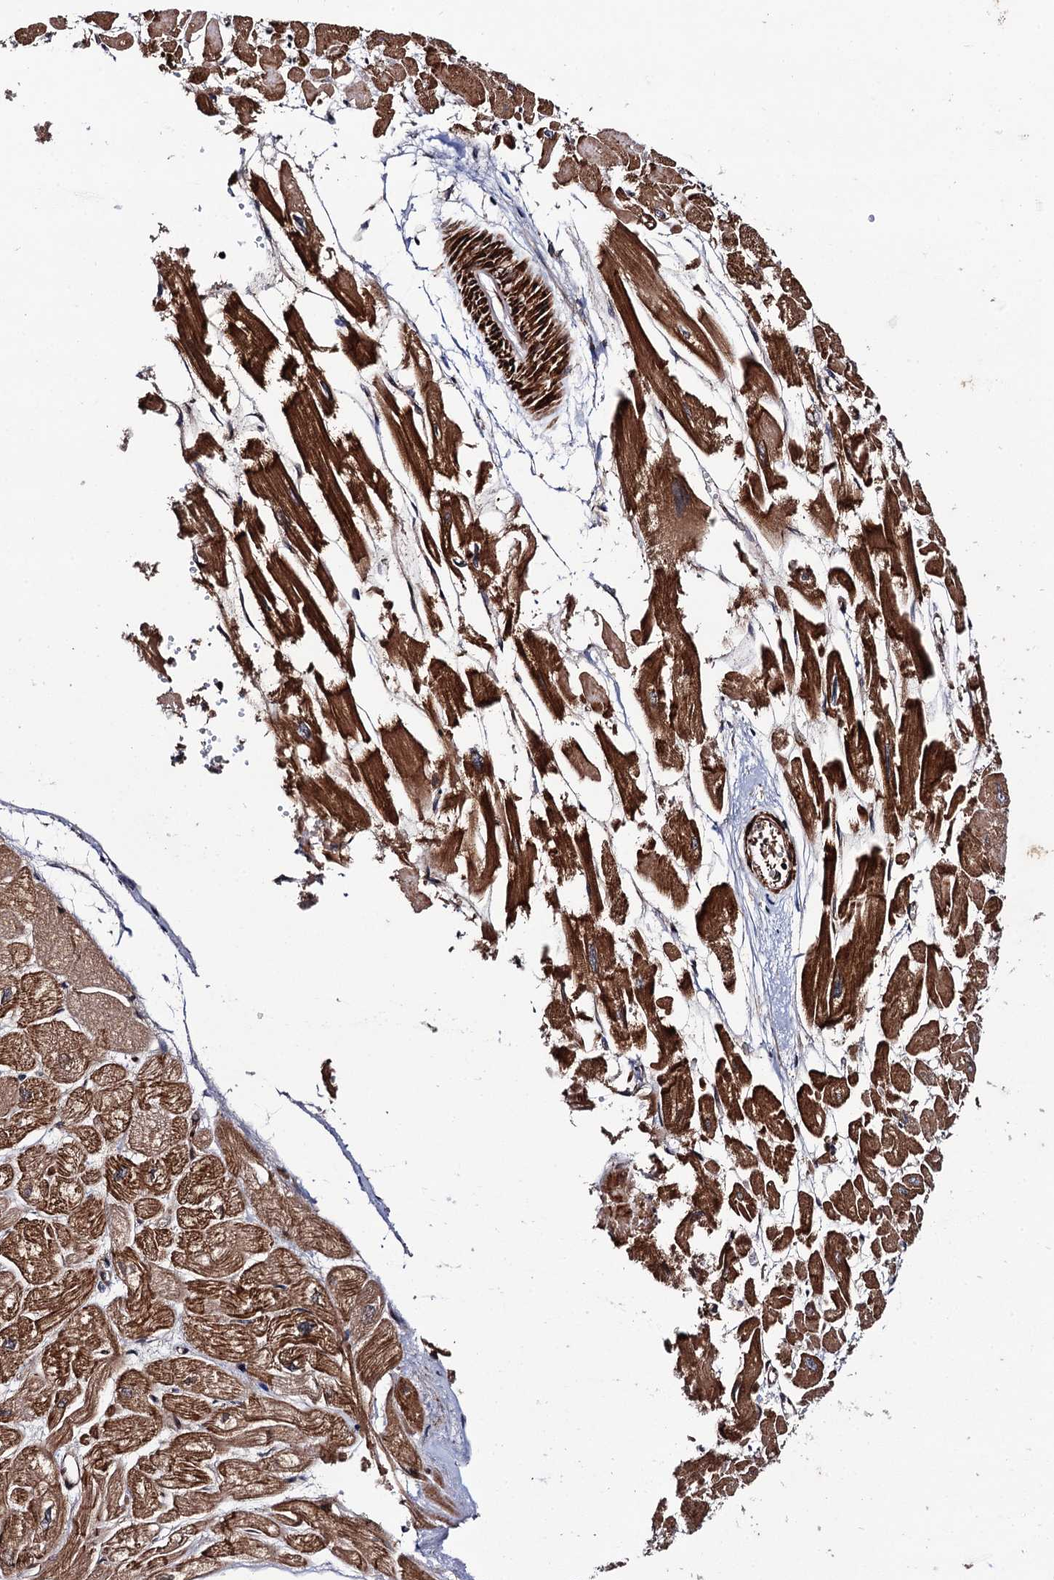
{"staining": {"intensity": "strong", "quantity": ">75%", "location": "cytoplasmic/membranous"}, "tissue": "heart muscle", "cell_type": "Cardiomyocytes", "image_type": "normal", "snomed": [{"axis": "morphology", "description": "Normal tissue, NOS"}, {"axis": "topography", "description": "Heart"}], "caption": "The histopathology image exhibits a brown stain indicating the presence of a protein in the cytoplasmic/membranous of cardiomyocytes in heart muscle.", "gene": "BORA", "patient": {"sex": "male", "age": 54}}